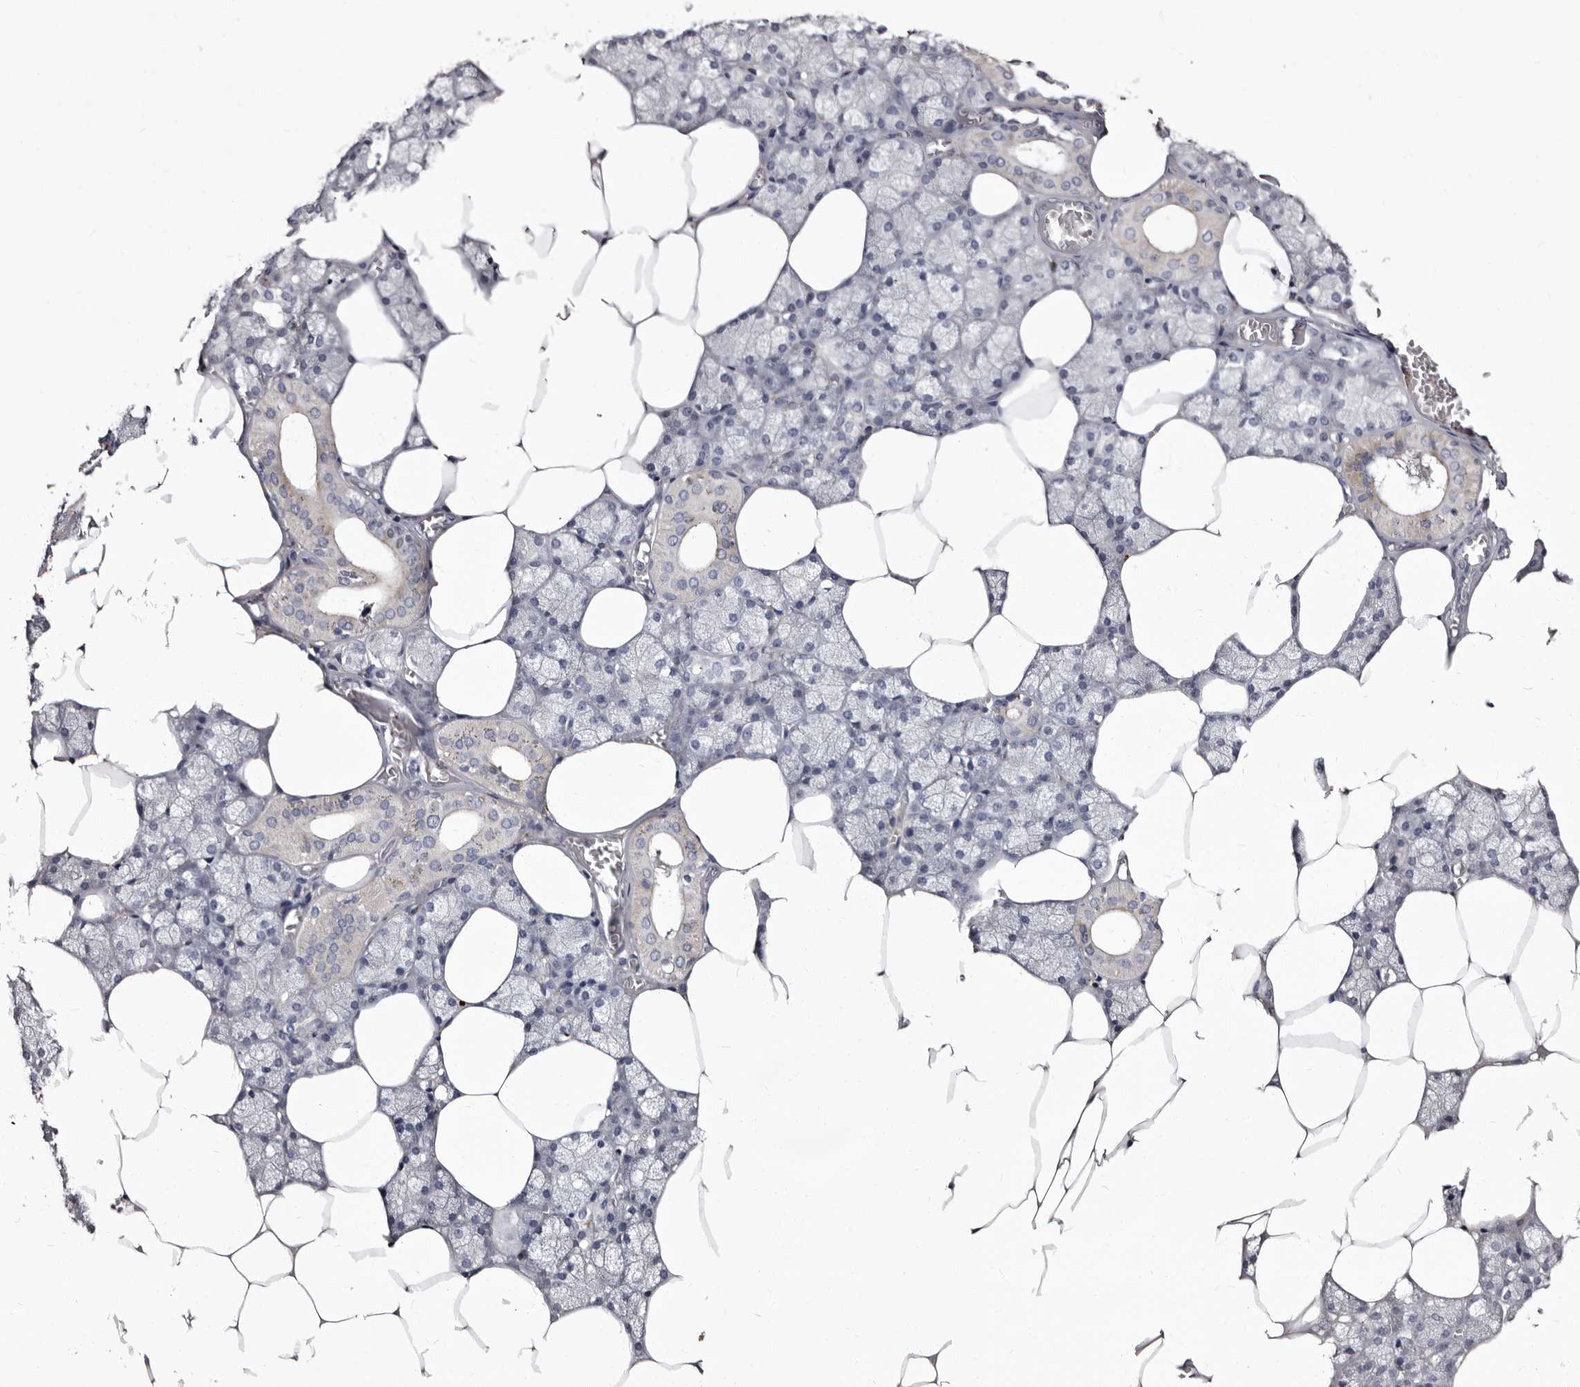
{"staining": {"intensity": "weak", "quantity": "<25%", "location": "cytoplasmic/membranous"}, "tissue": "salivary gland", "cell_type": "Glandular cells", "image_type": "normal", "snomed": [{"axis": "morphology", "description": "Normal tissue, NOS"}, {"axis": "topography", "description": "Salivary gland"}], "caption": "Immunohistochemical staining of benign salivary gland shows no significant positivity in glandular cells.", "gene": "AUNIP", "patient": {"sex": "male", "age": 62}}